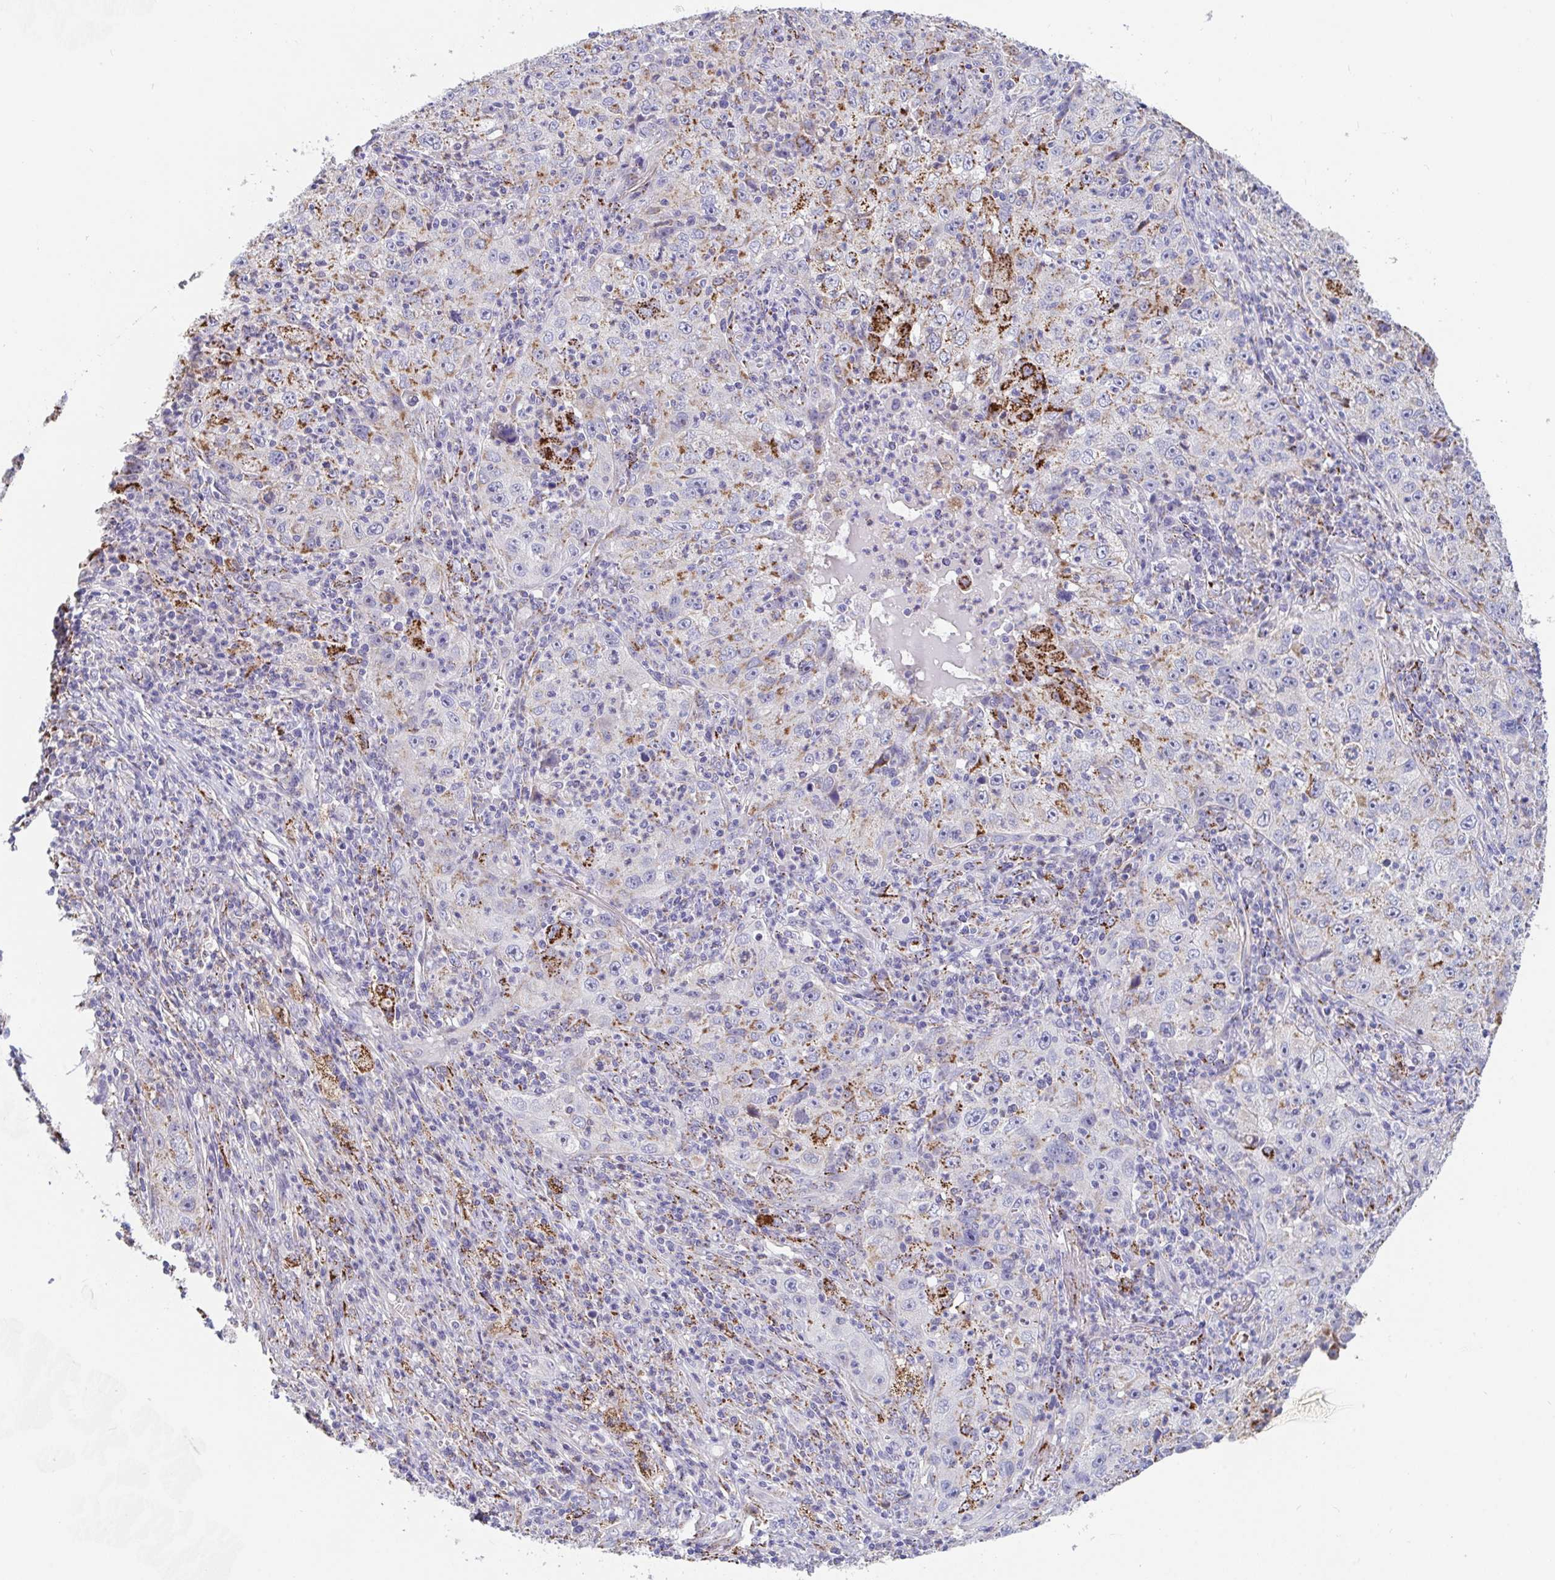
{"staining": {"intensity": "strong", "quantity": ">75%", "location": "cytoplasmic/membranous"}, "tissue": "lung cancer", "cell_type": "Tumor cells", "image_type": "cancer", "snomed": [{"axis": "morphology", "description": "Squamous cell carcinoma, NOS"}, {"axis": "topography", "description": "Lung"}], "caption": "Protein staining displays strong cytoplasmic/membranous positivity in about >75% of tumor cells in squamous cell carcinoma (lung).", "gene": "FAM156B", "patient": {"sex": "male", "age": 71}}